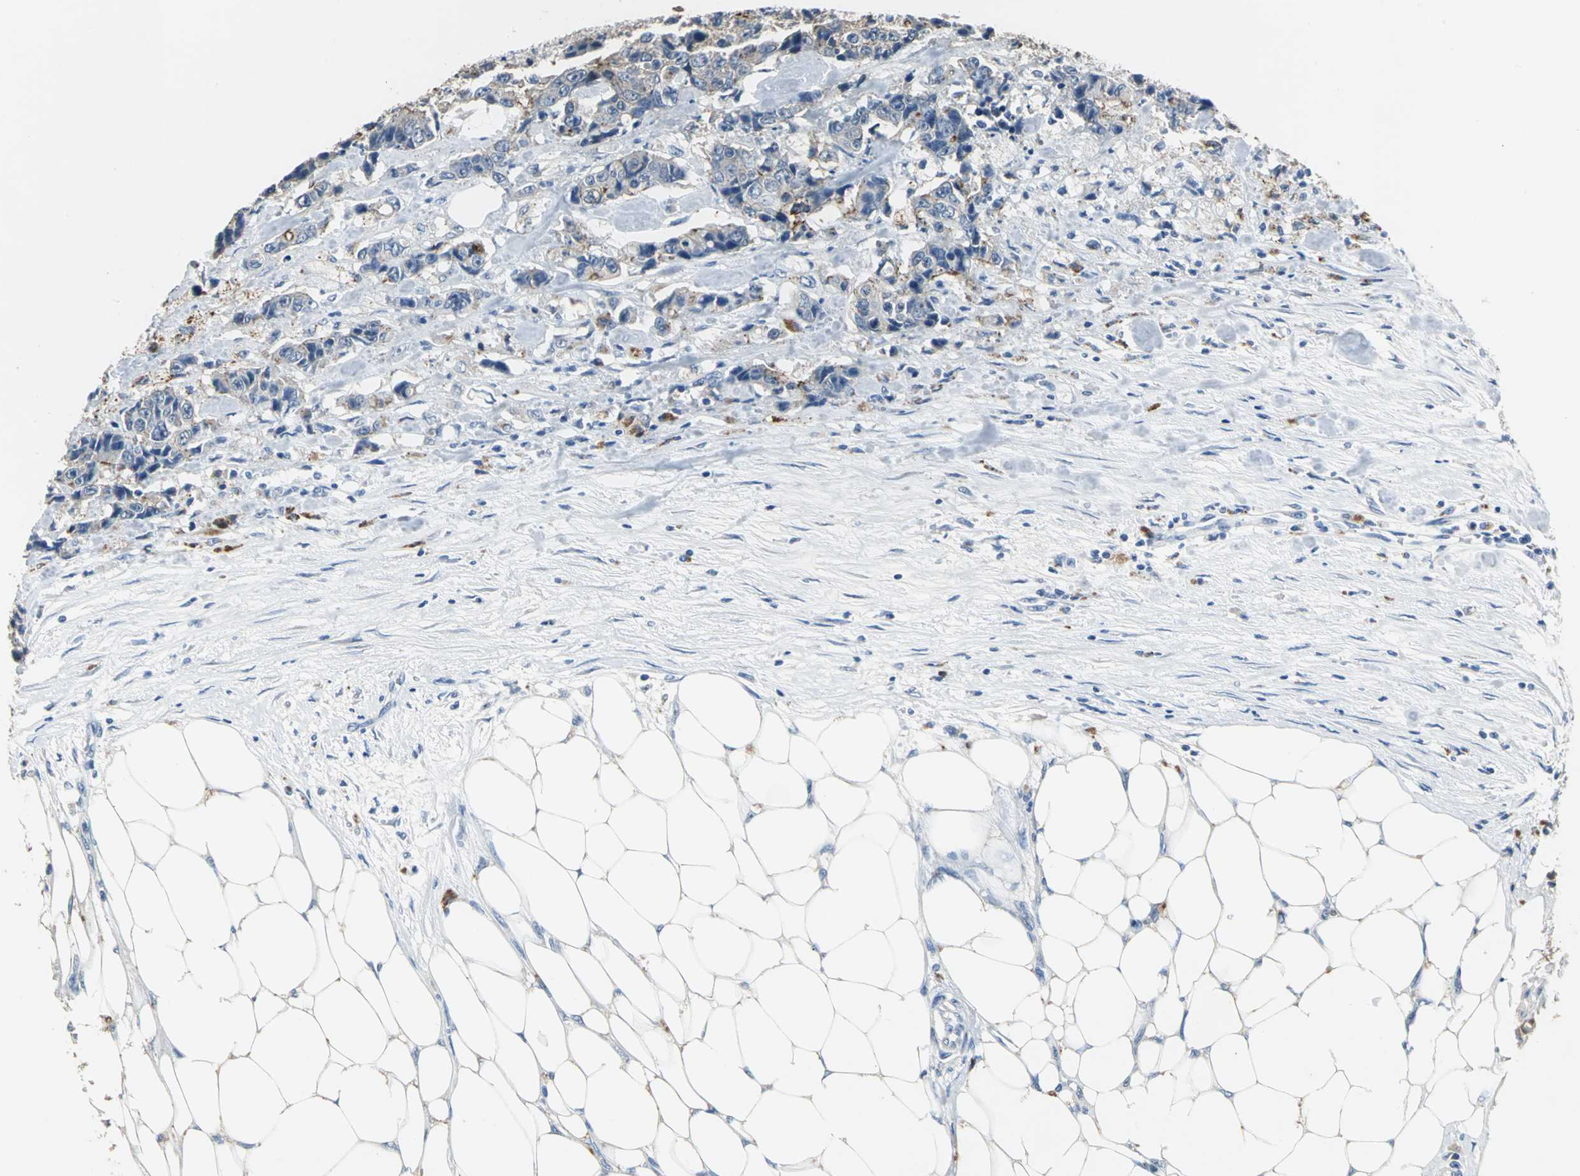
{"staining": {"intensity": "moderate", "quantity": ">75%", "location": "cytoplasmic/membranous"}, "tissue": "colorectal cancer", "cell_type": "Tumor cells", "image_type": "cancer", "snomed": [{"axis": "morphology", "description": "Adenocarcinoma, NOS"}, {"axis": "topography", "description": "Colon"}], "caption": "Colorectal cancer stained with a protein marker exhibits moderate staining in tumor cells.", "gene": "OCLN", "patient": {"sex": "female", "age": 86}}